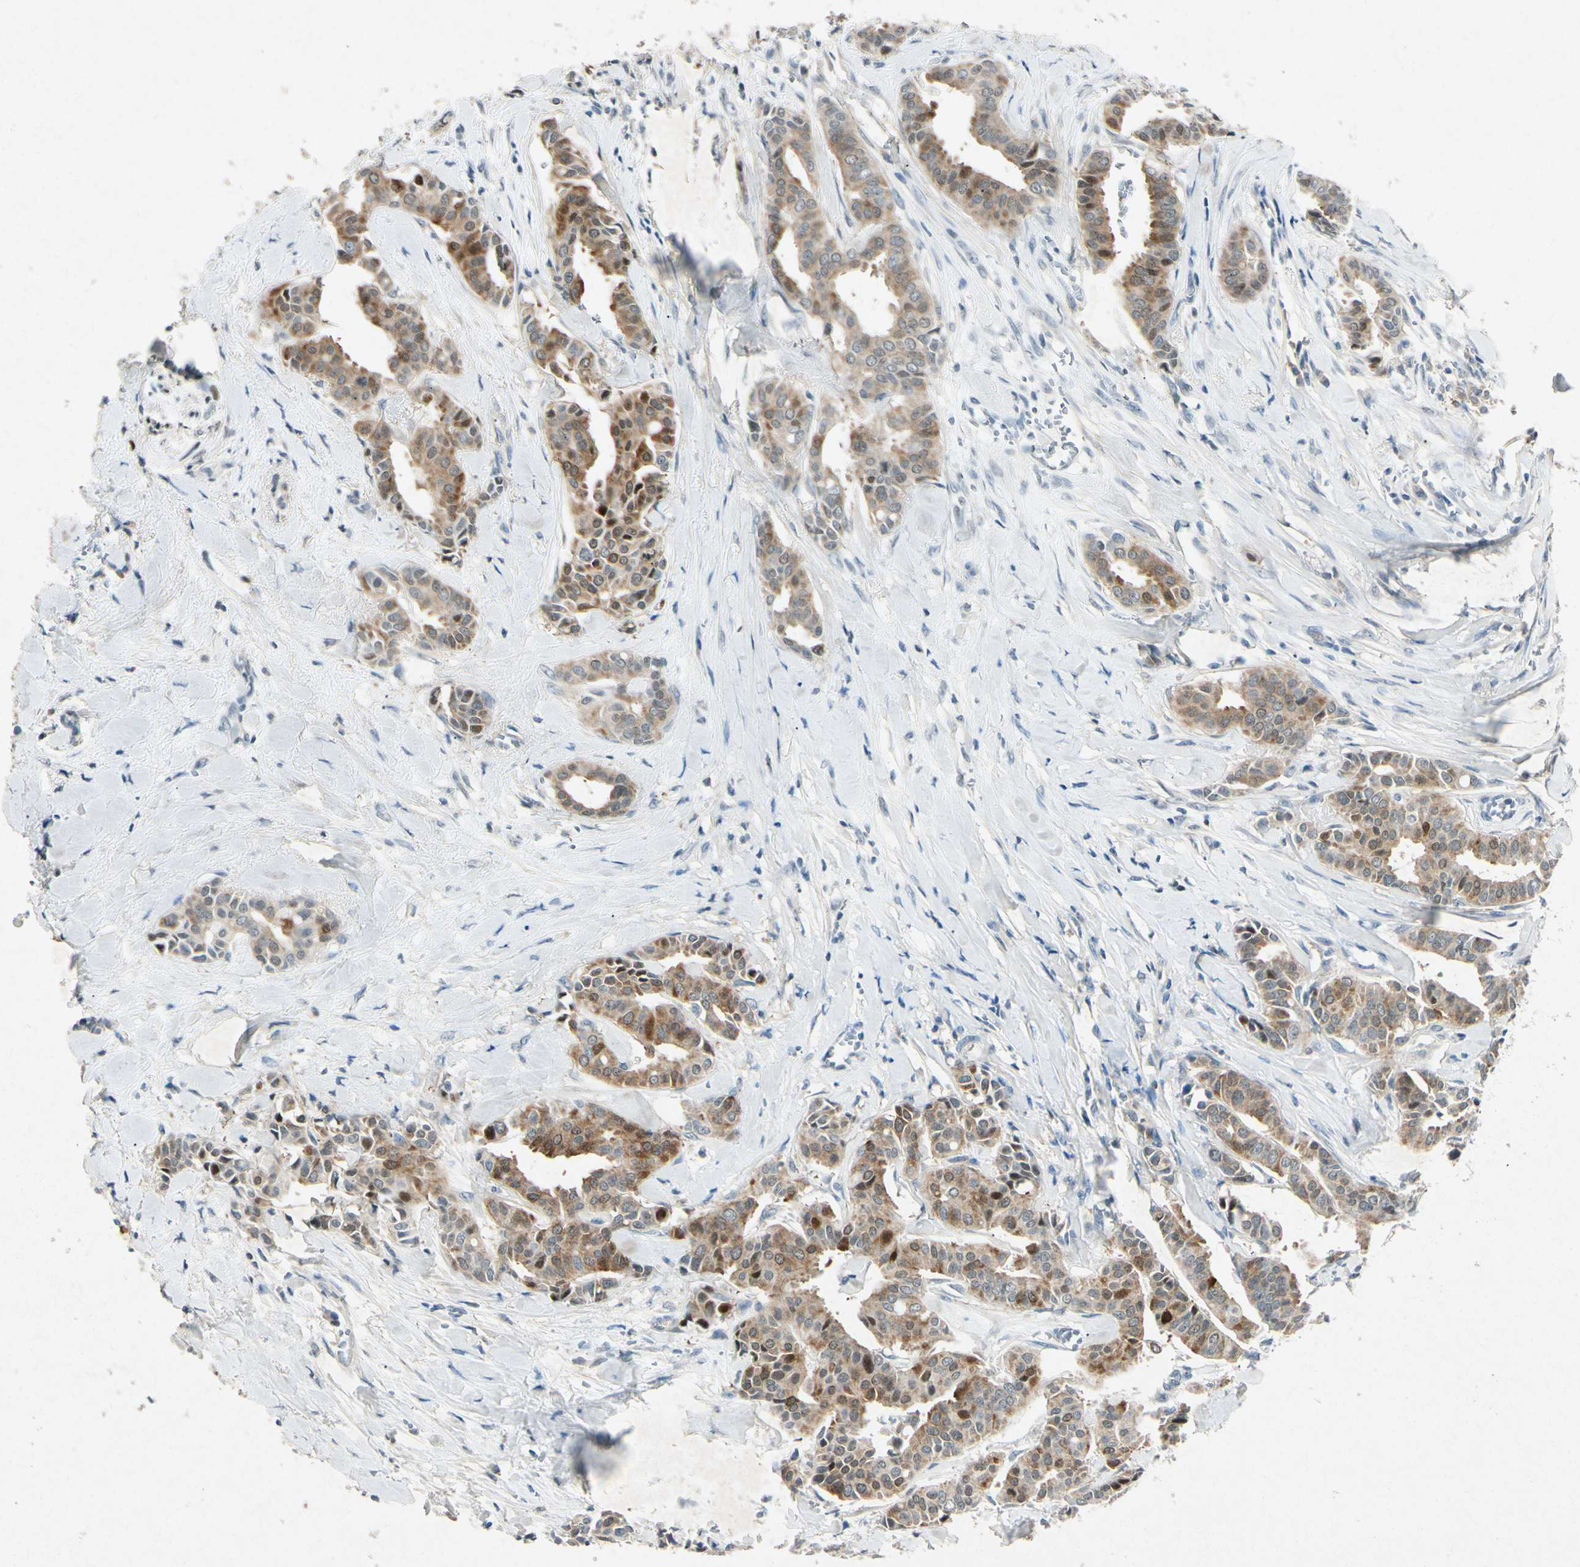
{"staining": {"intensity": "moderate", "quantity": "25%-75%", "location": "cytoplasmic/membranous,nuclear"}, "tissue": "head and neck cancer", "cell_type": "Tumor cells", "image_type": "cancer", "snomed": [{"axis": "morphology", "description": "Adenocarcinoma, NOS"}, {"axis": "topography", "description": "Salivary gland"}, {"axis": "topography", "description": "Head-Neck"}], "caption": "Tumor cells reveal medium levels of moderate cytoplasmic/membranous and nuclear expression in approximately 25%-75% of cells in human adenocarcinoma (head and neck).", "gene": "HSPA1B", "patient": {"sex": "female", "age": 59}}